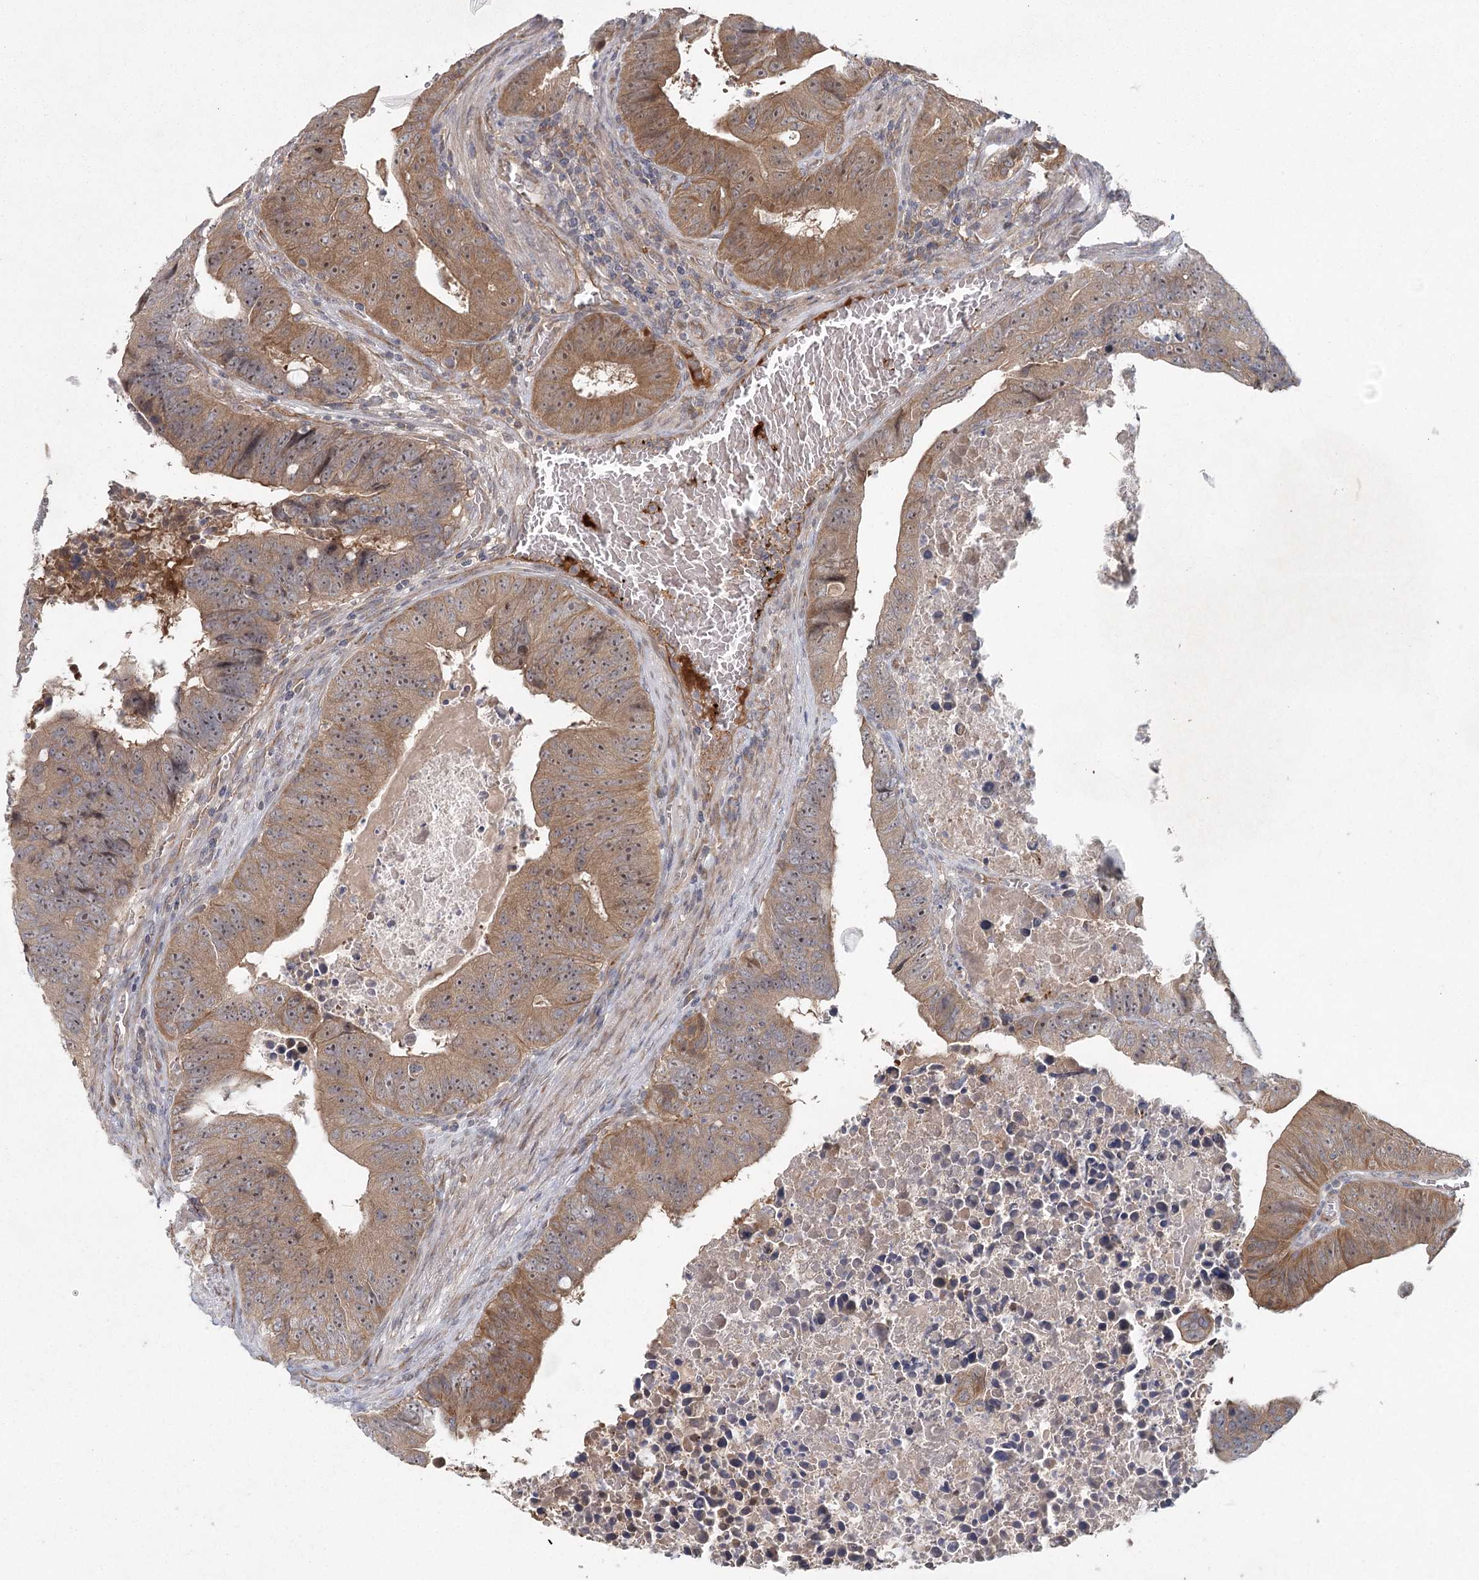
{"staining": {"intensity": "moderate", "quantity": ">75%", "location": "cytoplasmic/membranous,nuclear"}, "tissue": "colorectal cancer", "cell_type": "Tumor cells", "image_type": "cancer", "snomed": [{"axis": "morphology", "description": "Adenocarcinoma, NOS"}, {"axis": "topography", "description": "Colon"}], "caption": "IHC of human adenocarcinoma (colorectal) exhibits medium levels of moderate cytoplasmic/membranous and nuclear positivity in about >75% of tumor cells.", "gene": "LRRC14B", "patient": {"sex": "male", "age": 87}}